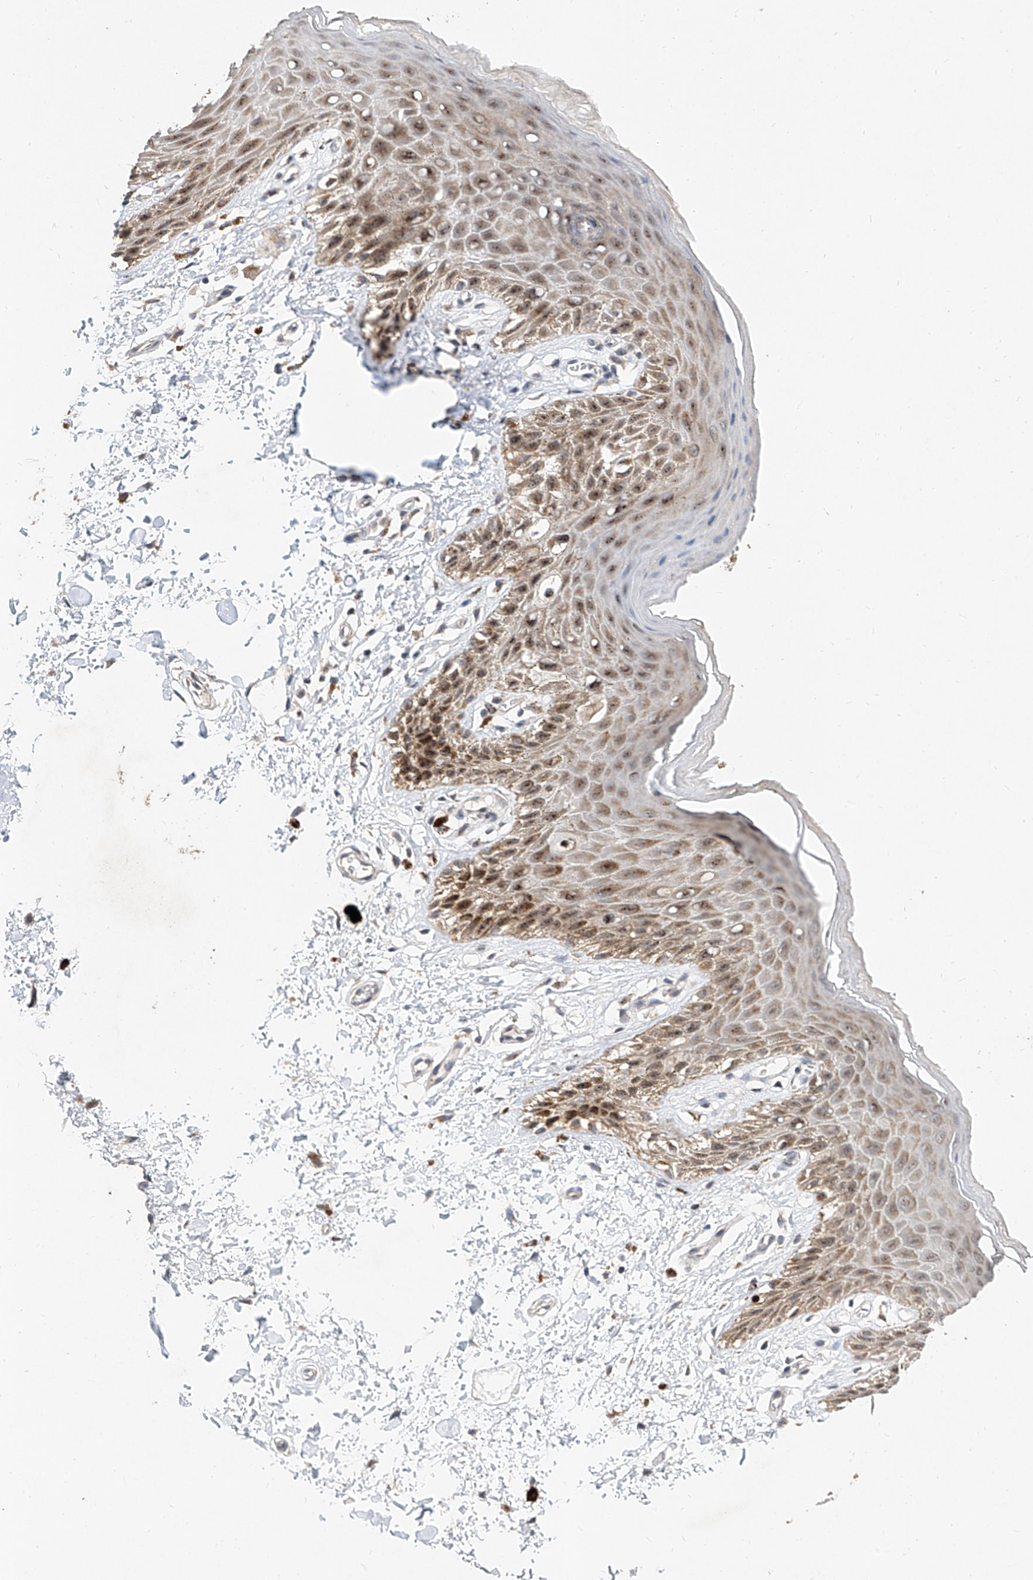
{"staining": {"intensity": "moderate", "quantity": "25%-75%", "location": "cytoplasmic/membranous,nuclear"}, "tissue": "skin", "cell_type": "Epidermal cells", "image_type": "normal", "snomed": [{"axis": "morphology", "description": "Normal tissue, NOS"}, {"axis": "topography", "description": "Anal"}], "caption": "Skin stained with DAB IHC reveals medium levels of moderate cytoplasmic/membranous,nuclear staining in about 25%-75% of epidermal cells. The protein is stained brown, and the nuclei are stained in blue (DAB IHC with brightfield microscopy, high magnification).", "gene": "MFSD4B", "patient": {"sex": "male", "age": 44}}